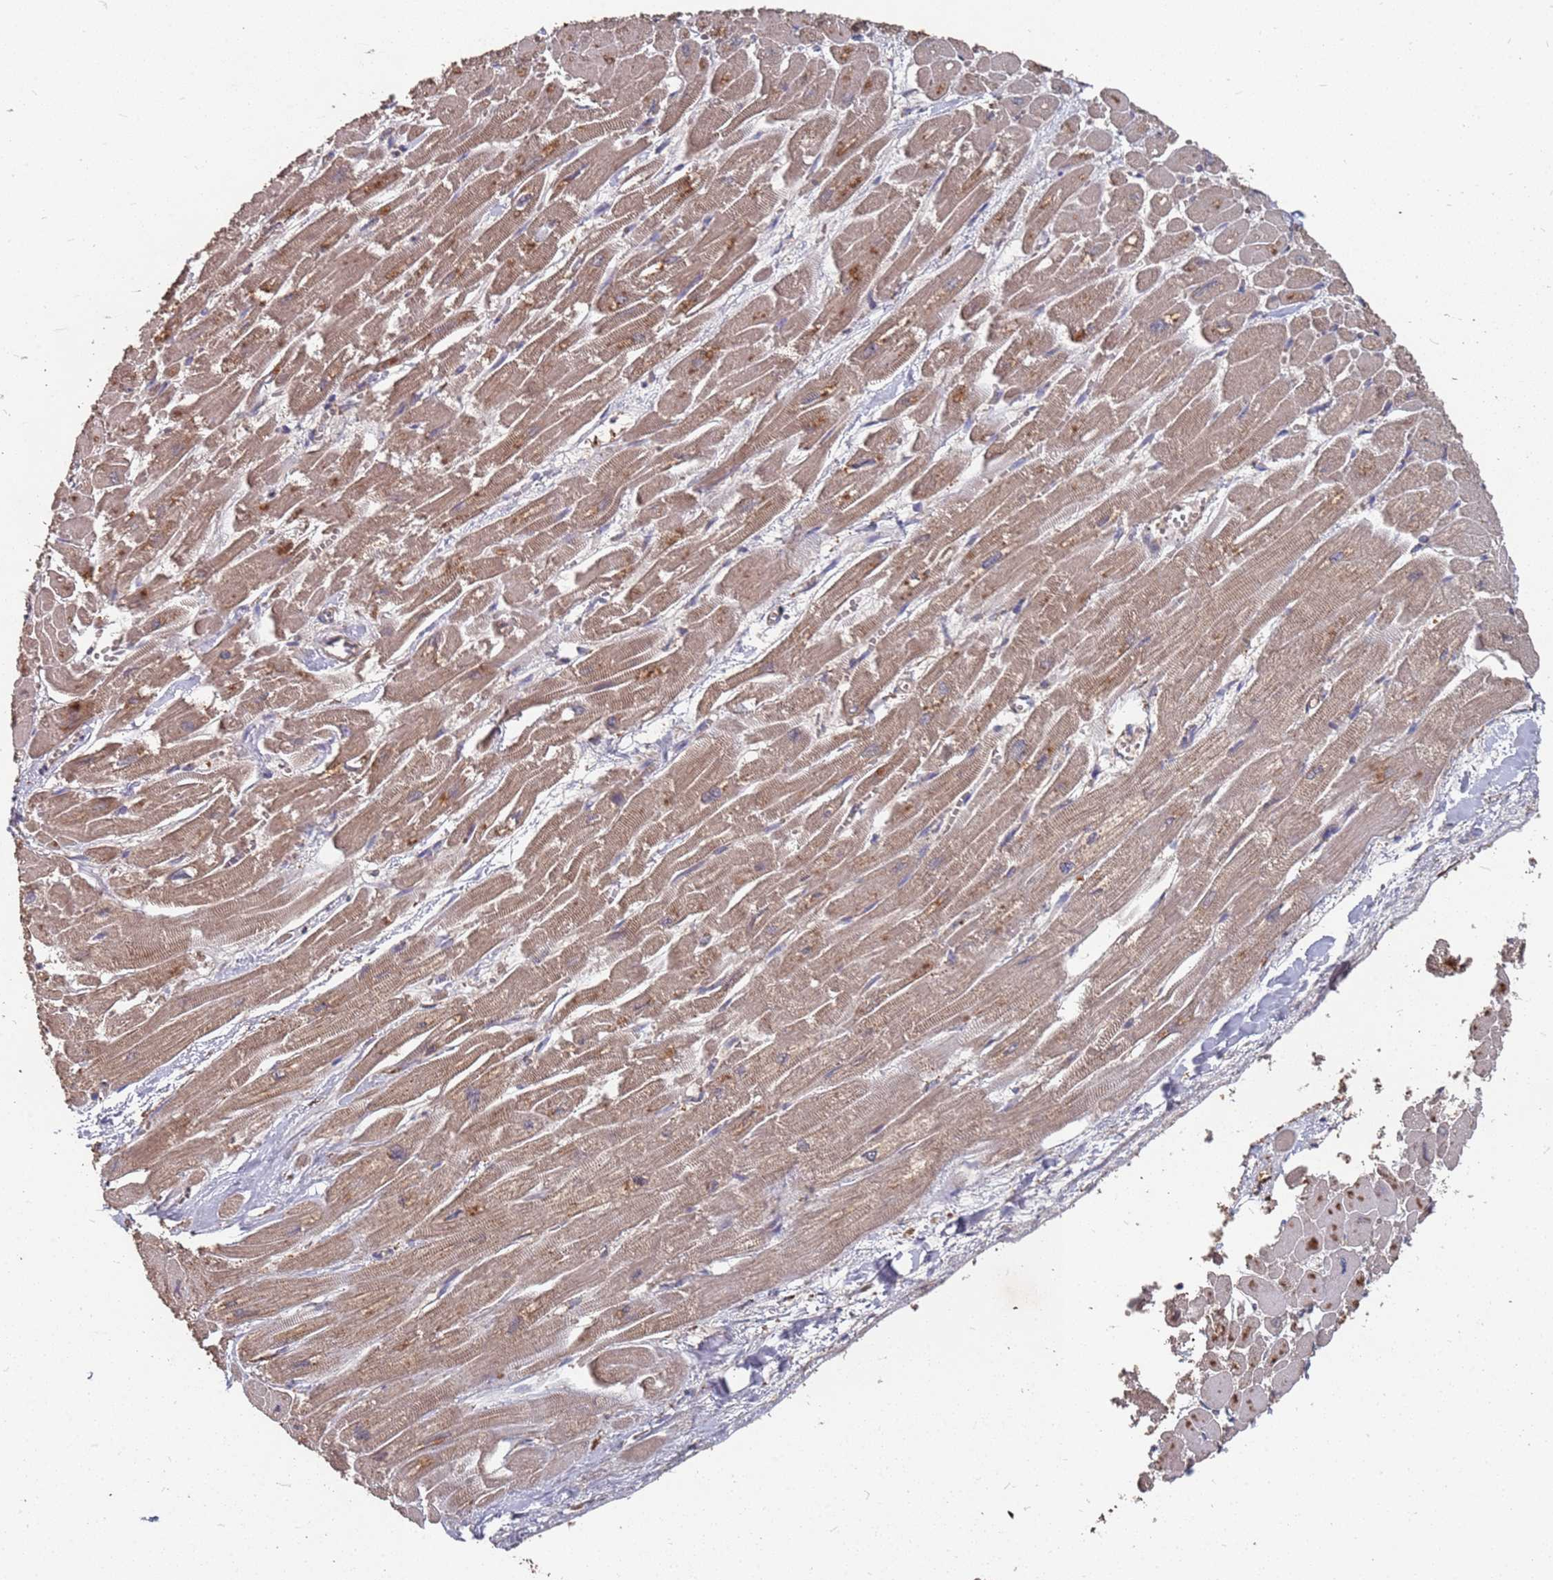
{"staining": {"intensity": "moderate", "quantity": "25%-75%", "location": "cytoplasmic/membranous"}, "tissue": "heart muscle", "cell_type": "Cardiomyocytes", "image_type": "normal", "snomed": [{"axis": "morphology", "description": "Normal tissue, NOS"}, {"axis": "topography", "description": "Heart"}], "caption": "IHC micrograph of unremarkable human heart muscle stained for a protein (brown), which demonstrates medium levels of moderate cytoplasmic/membranous positivity in approximately 25%-75% of cardiomyocytes.", "gene": "ATG5", "patient": {"sex": "male", "age": 54}}